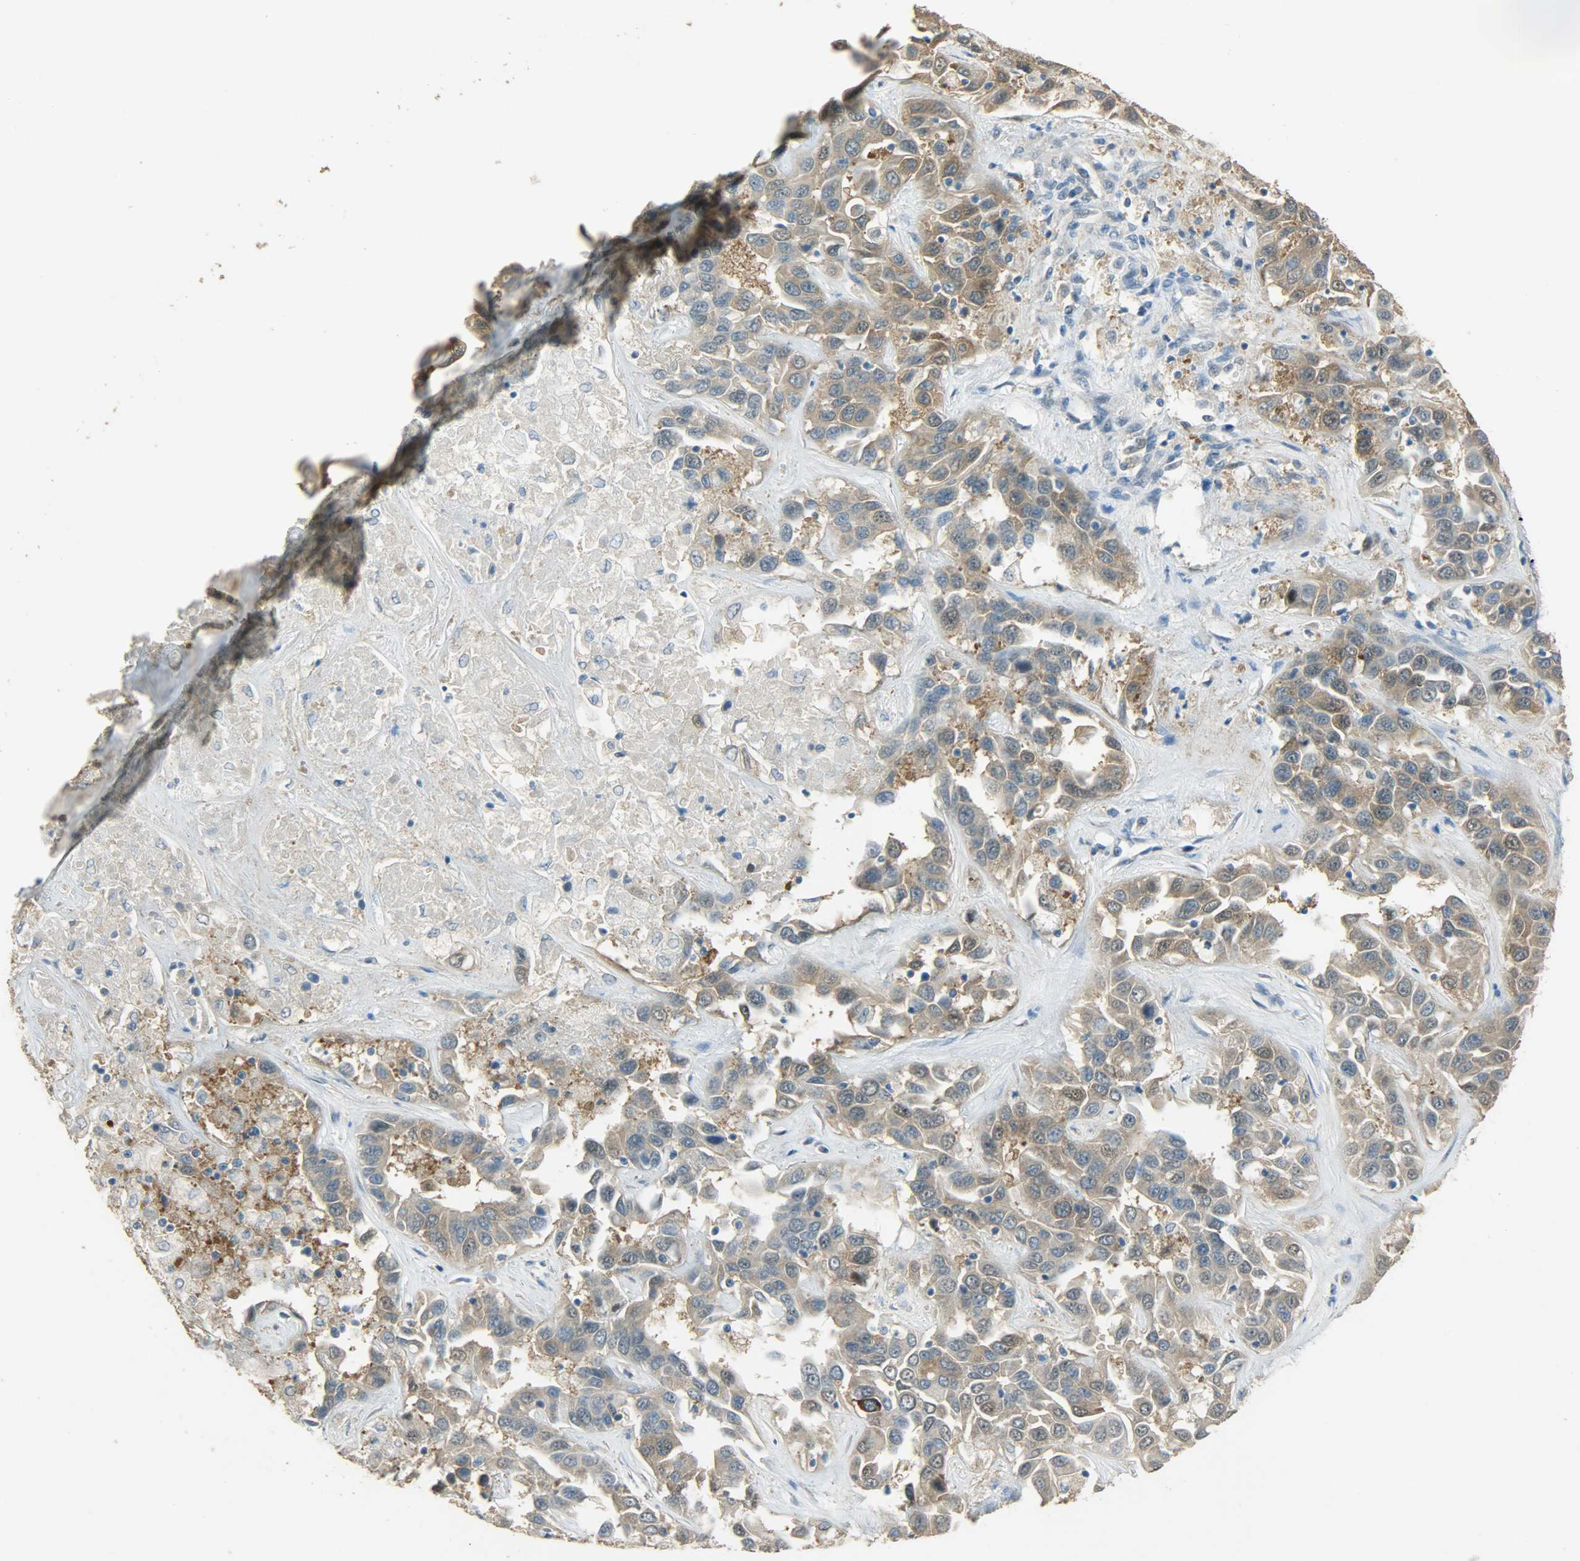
{"staining": {"intensity": "weak", "quantity": ">75%", "location": "cytoplasmic/membranous"}, "tissue": "liver cancer", "cell_type": "Tumor cells", "image_type": "cancer", "snomed": [{"axis": "morphology", "description": "Cholangiocarcinoma"}, {"axis": "topography", "description": "Liver"}], "caption": "Cholangiocarcinoma (liver) stained for a protein (brown) demonstrates weak cytoplasmic/membranous positive staining in approximately >75% of tumor cells.", "gene": "PRMT5", "patient": {"sex": "female", "age": 52}}